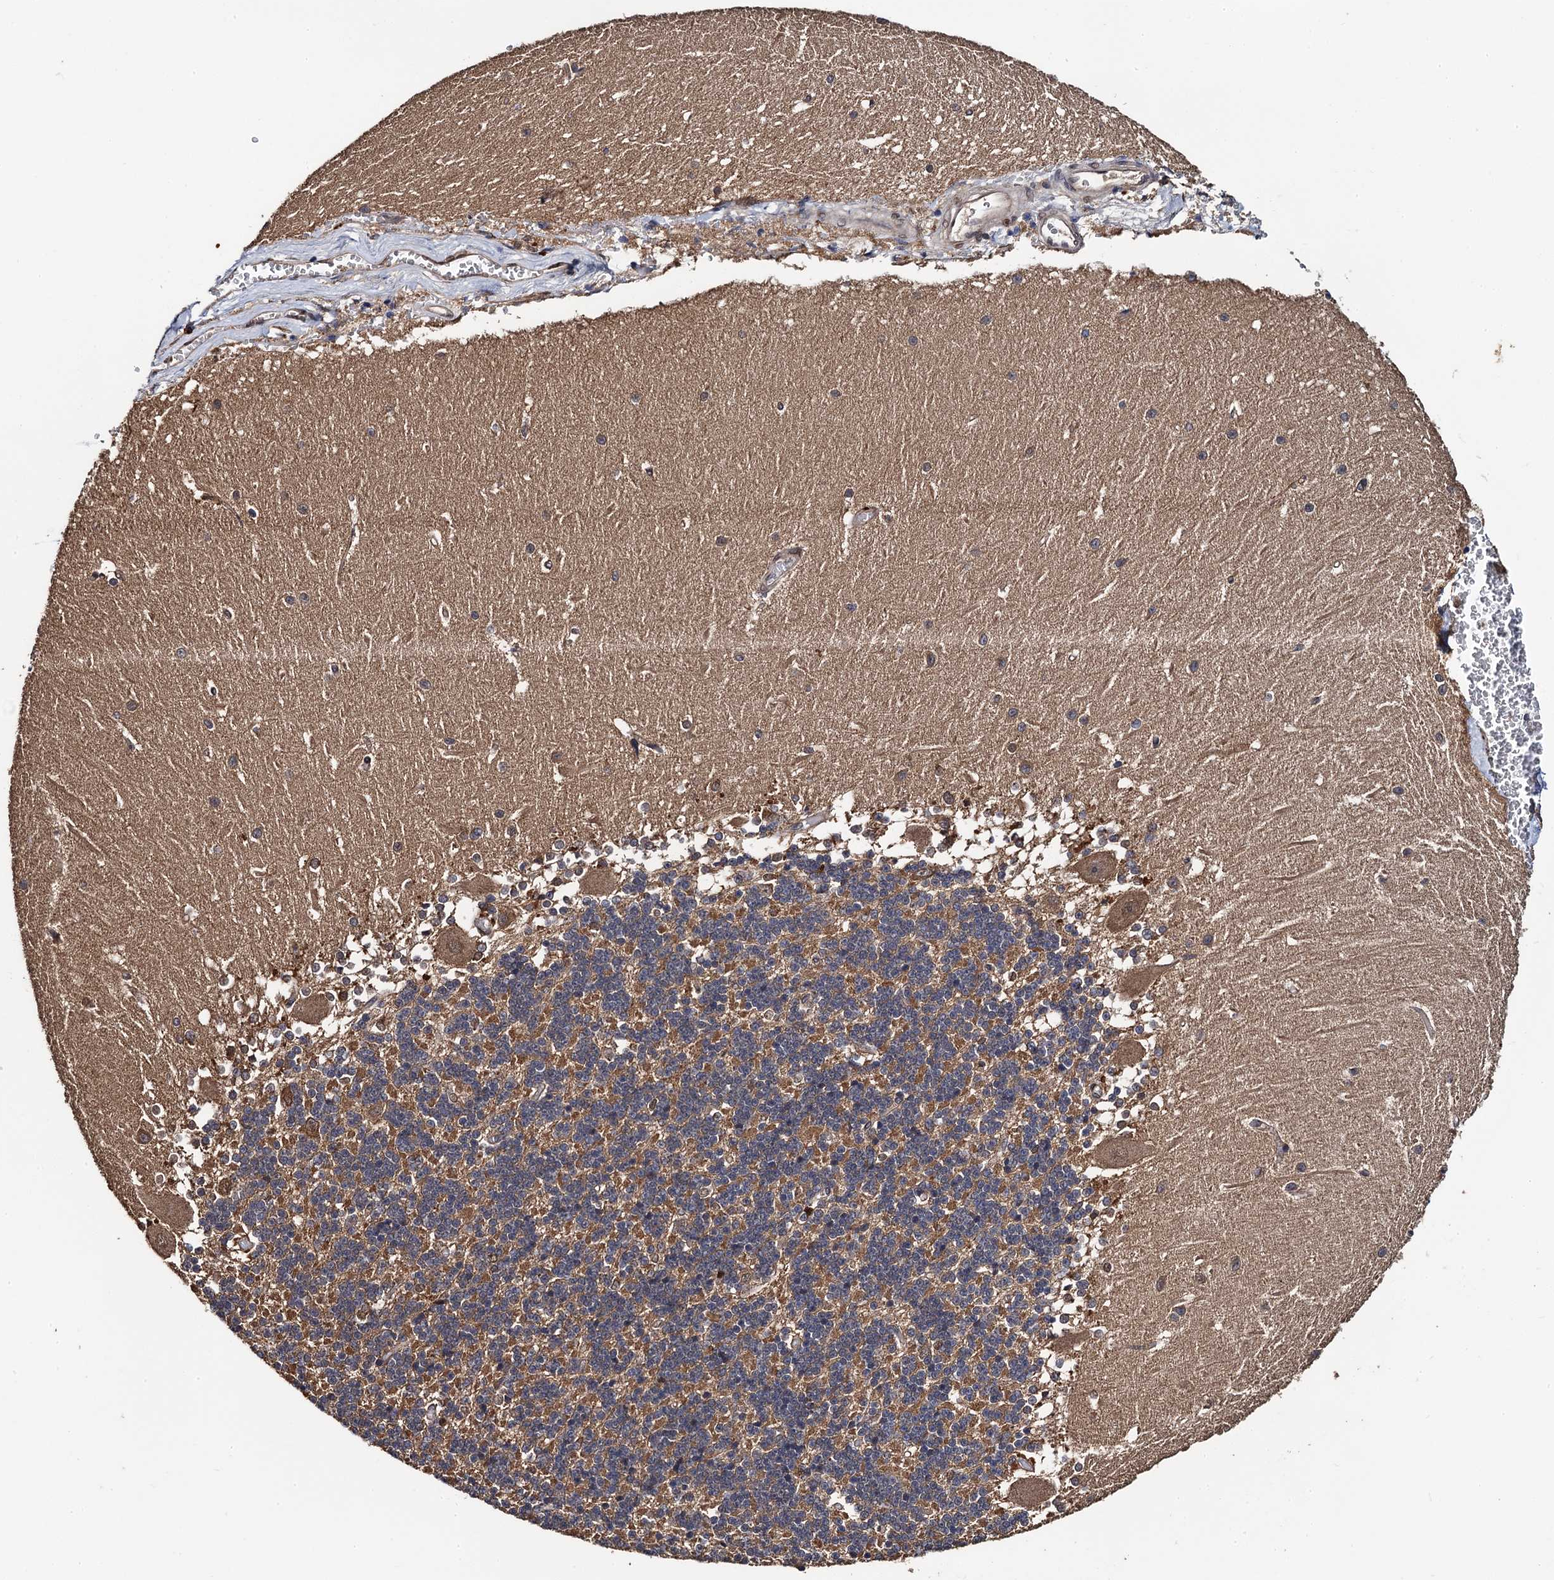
{"staining": {"intensity": "moderate", "quantity": "25%-75%", "location": "cytoplasmic/membranous"}, "tissue": "cerebellum", "cell_type": "Cells in granular layer", "image_type": "normal", "snomed": [{"axis": "morphology", "description": "Normal tissue, NOS"}, {"axis": "topography", "description": "Cerebellum"}], "caption": "Protein analysis of benign cerebellum demonstrates moderate cytoplasmic/membranous expression in approximately 25%-75% of cells in granular layer. Immunohistochemistry stains the protein of interest in brown and the nuclei are stained blue.", "gene": "MIER2", "patient": {"sex": "male", "age": 37}}